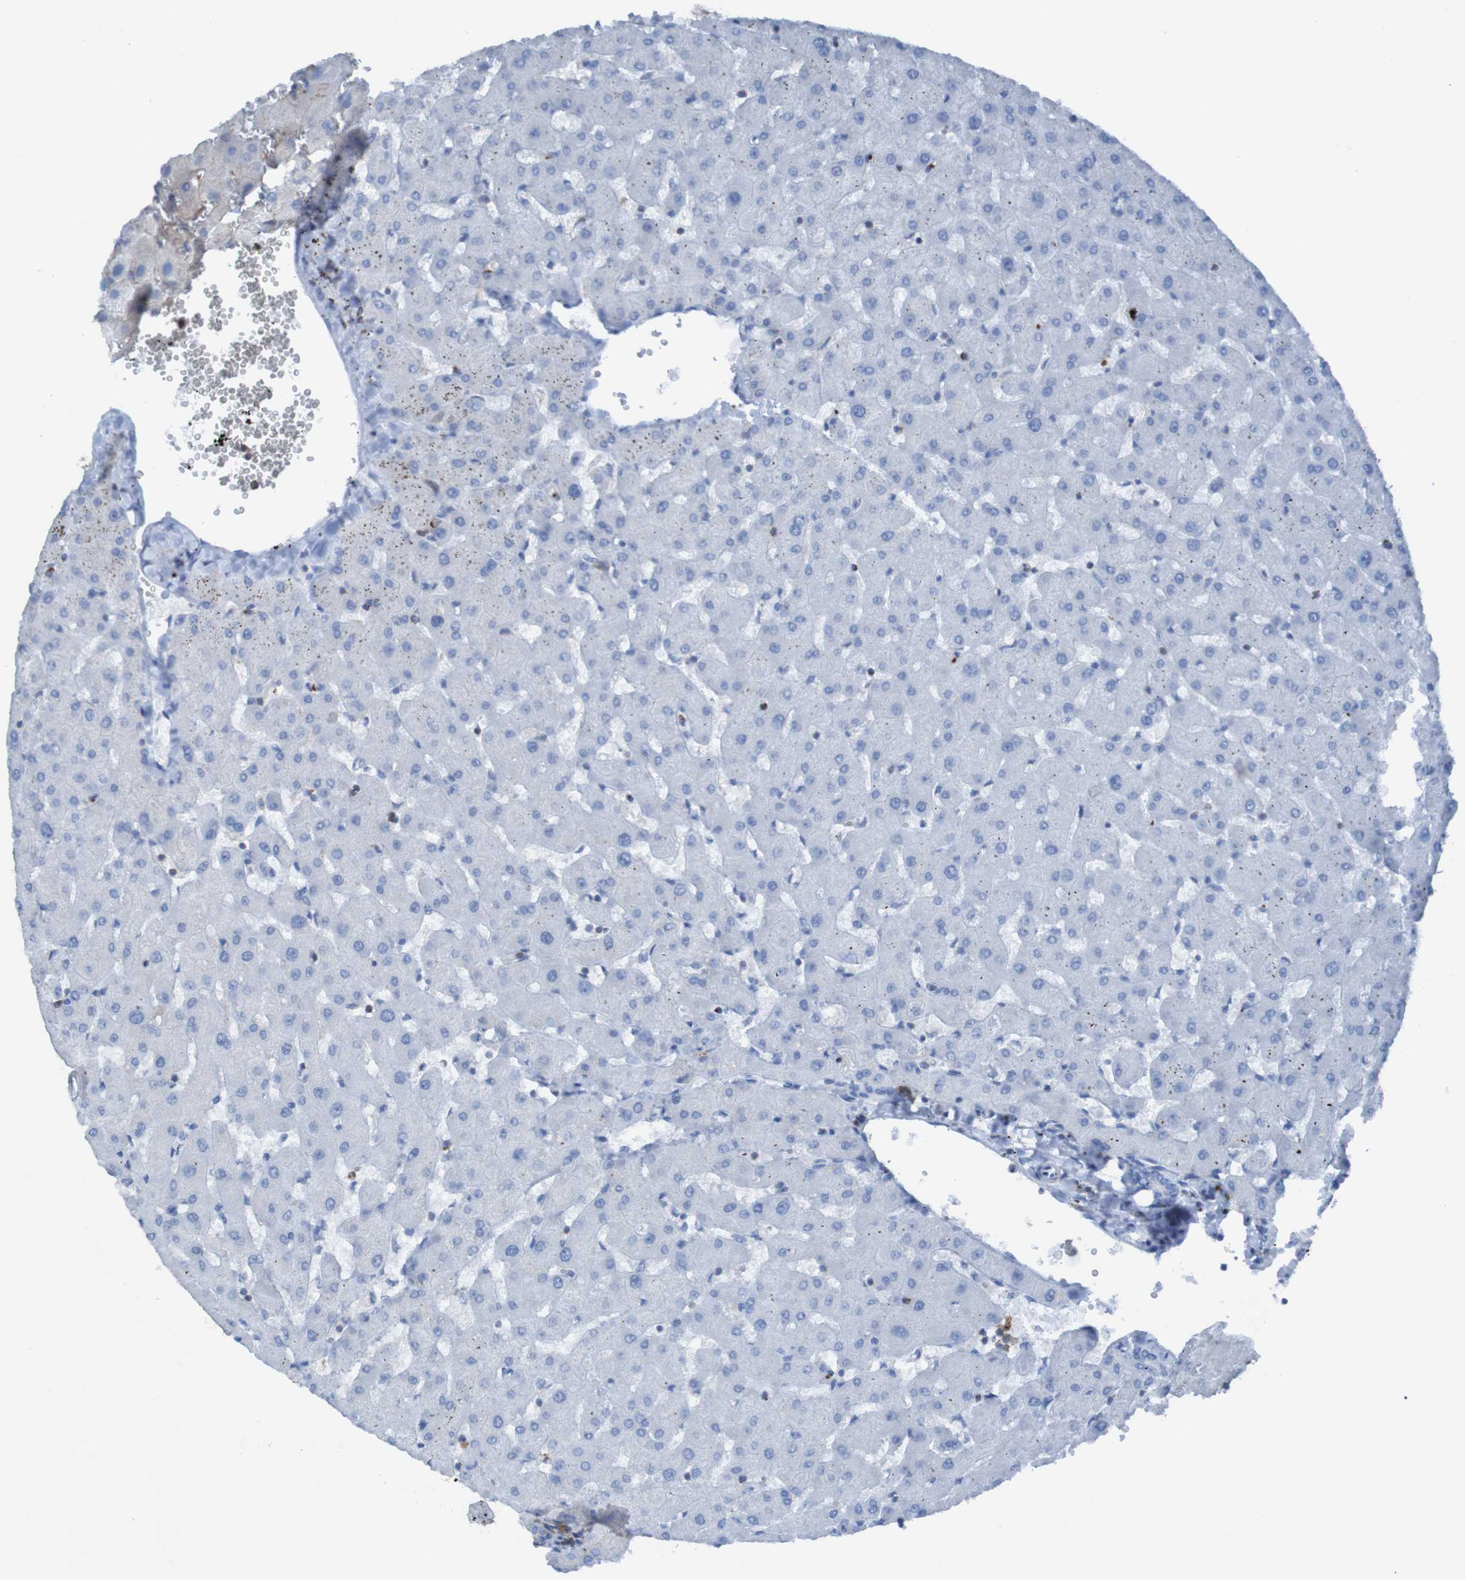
{"staining": {"intensity": "negative", "quantity": "none", "location": "none"}, "tissue": "liver", "cell_type": "Cholangiocytes", "image_type": "normal", "snomed": [{"axis": "morphology", "description": "Normal tissue, NOS"}, {"axis": "topography", "description": "Liver"}], "caption": "The micrograph reveals no staining of cholangiocytes in normal liver.", "gene": "RNF182", "patient": {"sex": "female", "age": 63}}